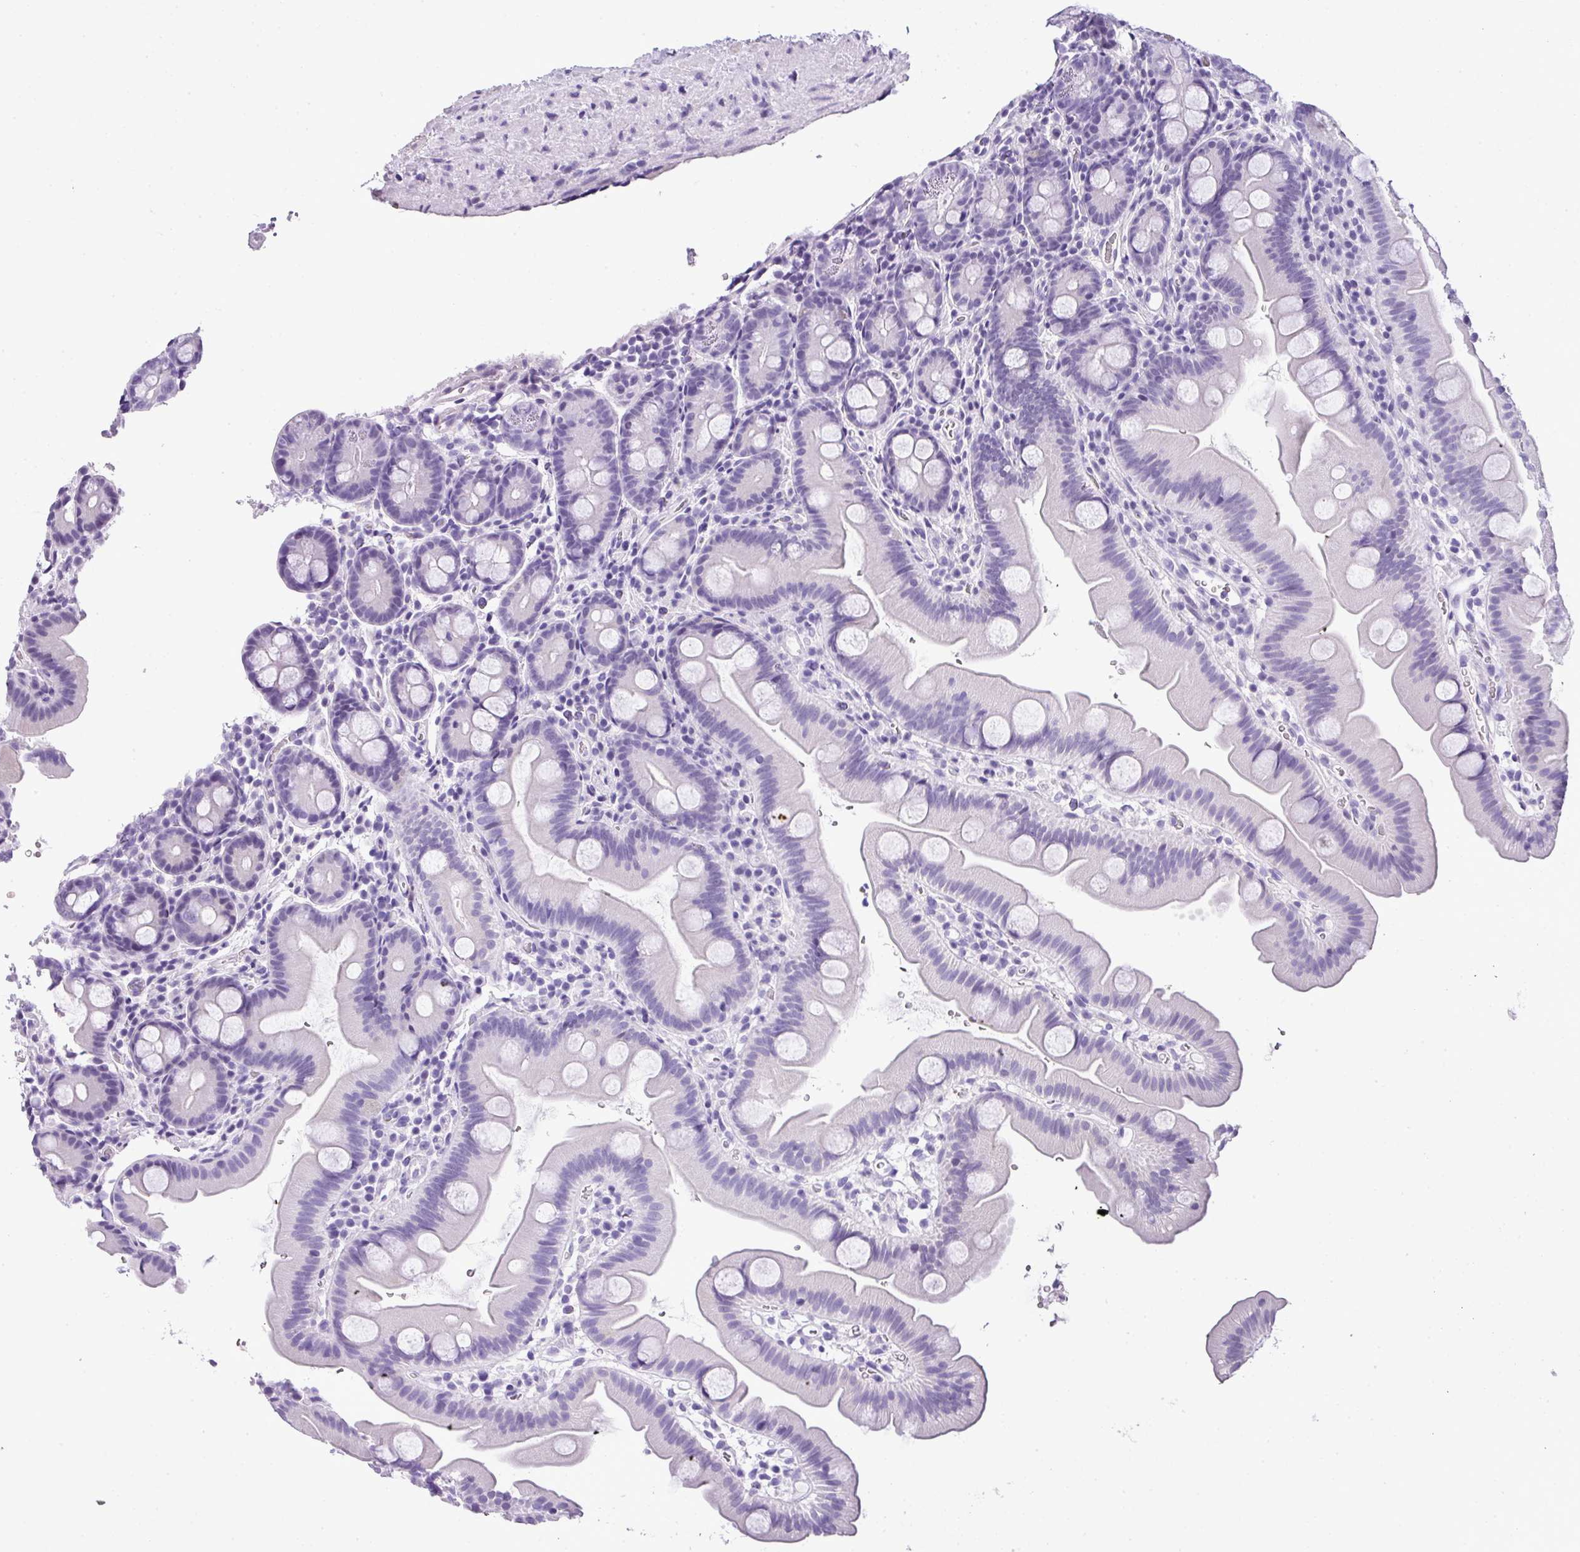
{"staining": {"intensity": "negative", "quantity": "none", "location": "none"}, "tissue": "small intestine", "cell_type": "Glandular cells", "image_type": "normal", "snomed": [{"axis": "morphology", "description": "Normal tissue, NOS"}, {"axis": "topography", "description": "Small intestine"}], "caption": "Immunohistochemical staining of normal small intestine reveals no significant expression in glandular cells. (Brightfield microscopy of DAB immunohistochemistry (IHC) at high magnification).", "gene": "MUC21", "patient": {"sex": "female", "age": 68}}